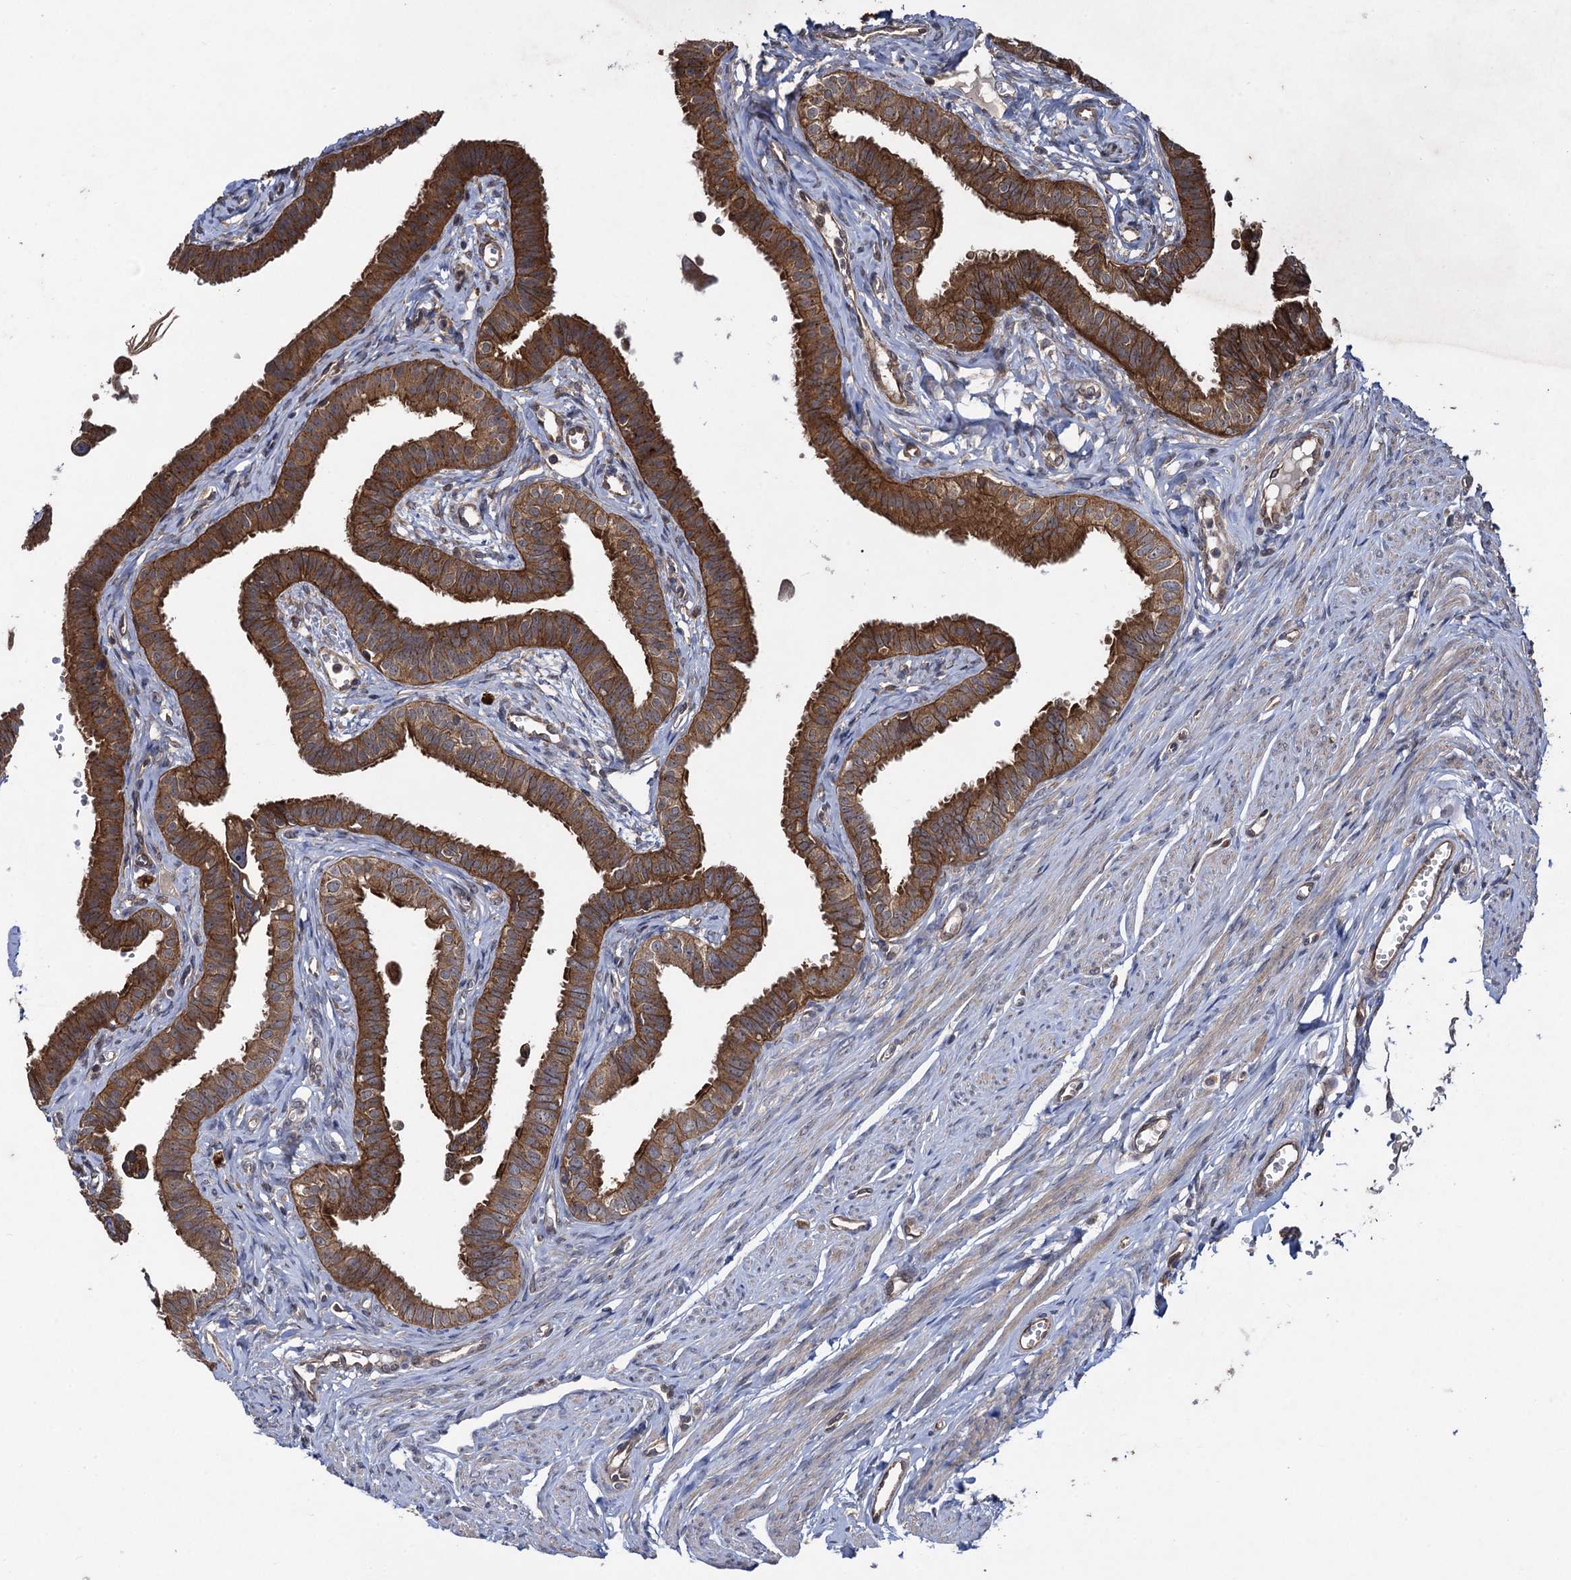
{"staining": {"intensity": "strong", "quantity": ">75%", "location": "cytoplasmic/membranous"}, "tissue": "fallopian tube", "cell_type": "Glandular cells", "image_type": "normal", "snomed": [{"axis": "morphology", "description": "Normal tissue, NOS"}, {"axis": "morphology", "description": "Carcinoma, NOS"}, {"axis": "topography", "description": "Fallopian tube"}, {"axis": "topography", "description": "Ovary"}], "caption": "Strong cytoplasmic/membranous protein positivity is seen in approximately >75% of glandular cells in fallopian tube. (DAB (3,3'-diaminobenzidine) = brown stain, brightfield microscopy at high magnification).", "gene": "HAUS1", "patient": {"sex": "female", "age": 59}}